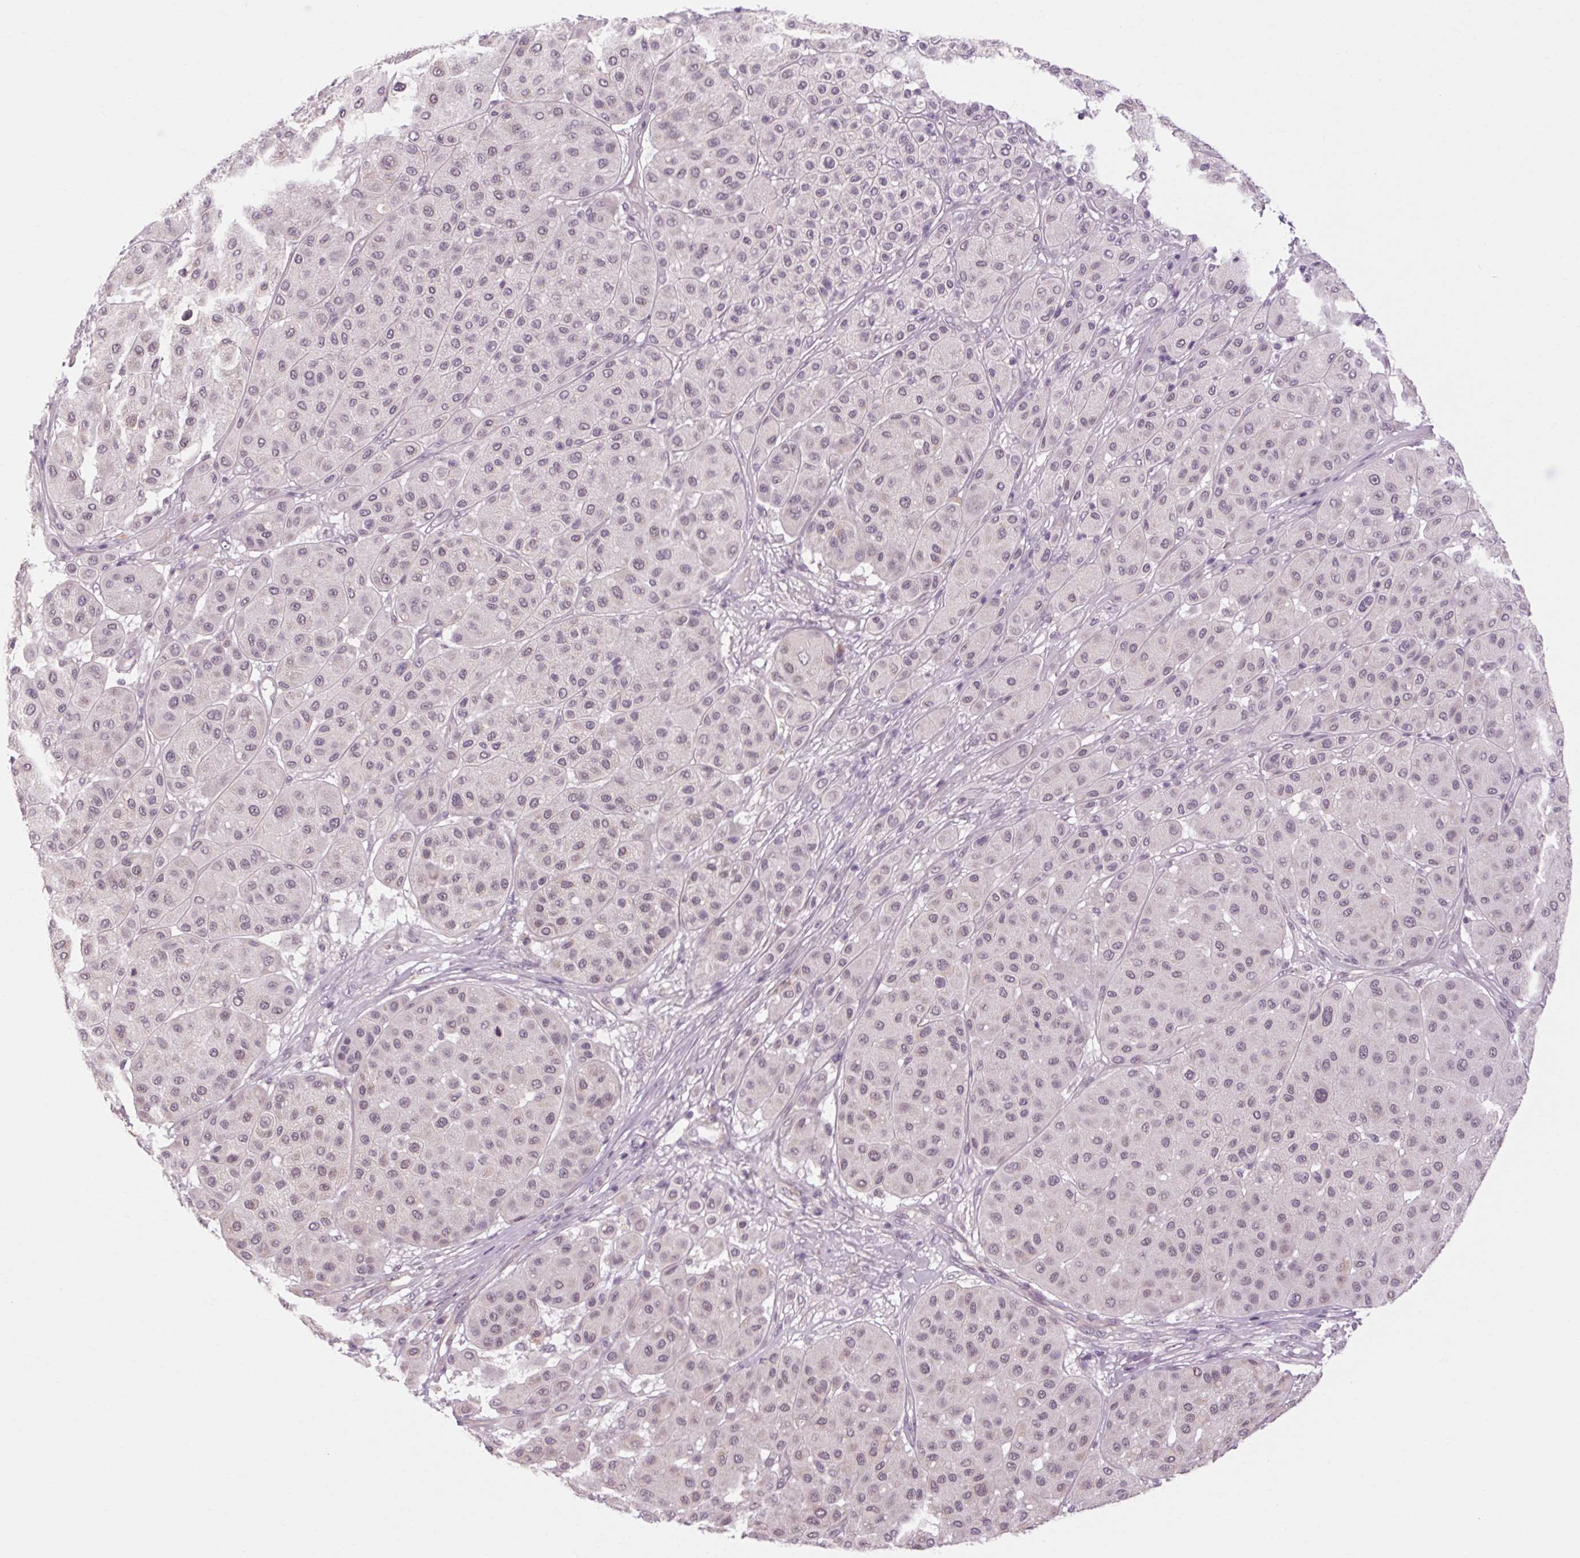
{"staining": {"intensity": "negative", "quantity": "none", "location": "none"}, "tissue": "melanoma", "cell_type": "Tumor cells", "image_type": "cancer", "snomed": [{"axis": "morphology", "description": "Malignant melanoma, Metastatic site"}, {"axis": "topography", "description": "Smooth muscle"}], "caption": "An immunohistochemistry image of melanoma is shown. There is no staining in tumor cells of melanoma.", "gene": "KLHL40", "patient": {"sex": "male", "age": 41}}